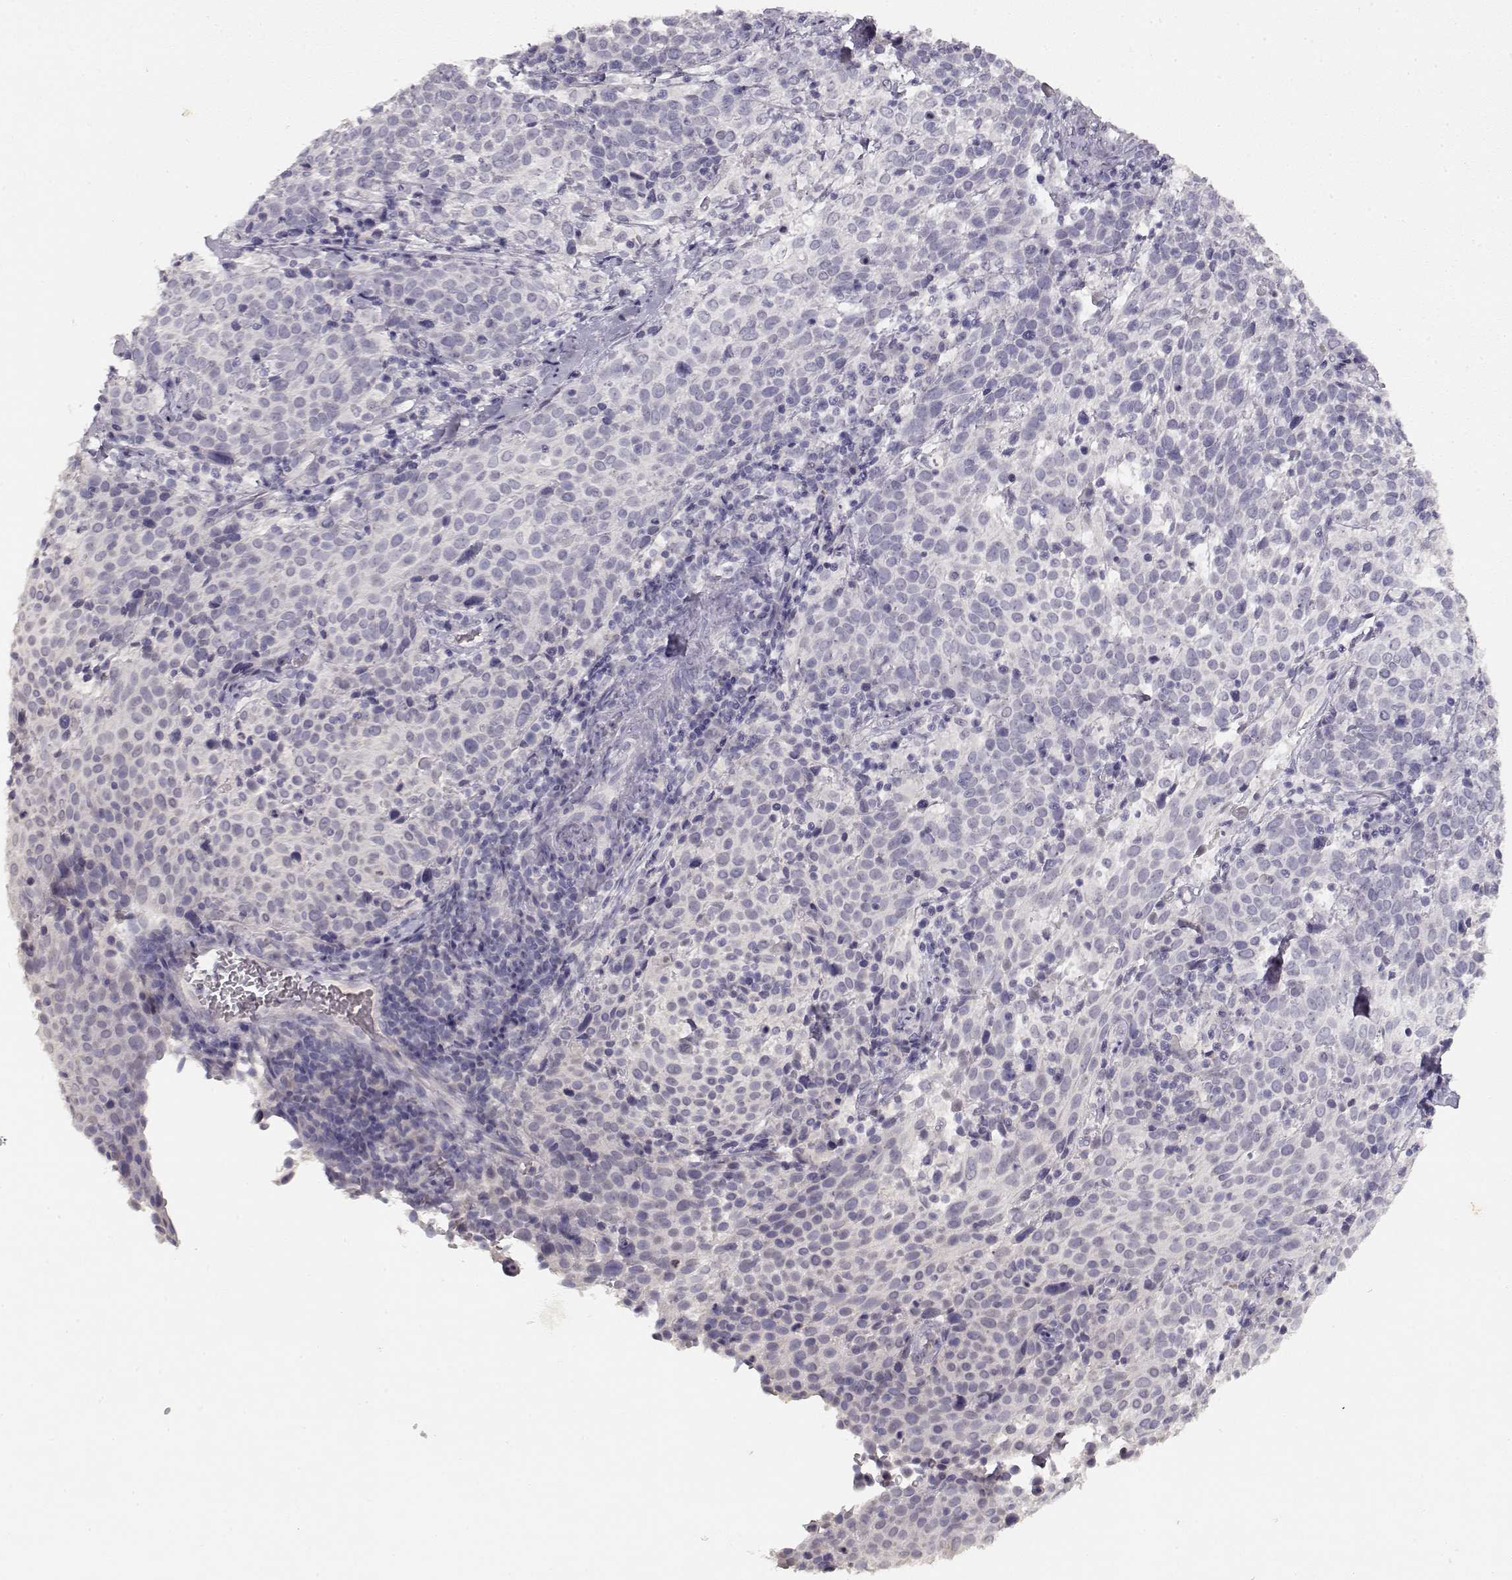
{"staining": {"intensity": "negative", "quantity": "none", "location": "none"}, "tissue": "cervical cancer", "cell_type": "Tumor cells", "image_type": "cancer", "snomed": [{"axis": "morphology", "description": "Squamous cell carcinoma, NOS"}, {"axis": "topography", "description": "Cervix"}], "caption": "Human cervical cancer stained for a protein using immunohistochemistry shows no expression in tumor cells.", "gene": "TPH2", "patient": {"sex": "female", "age": 61}}